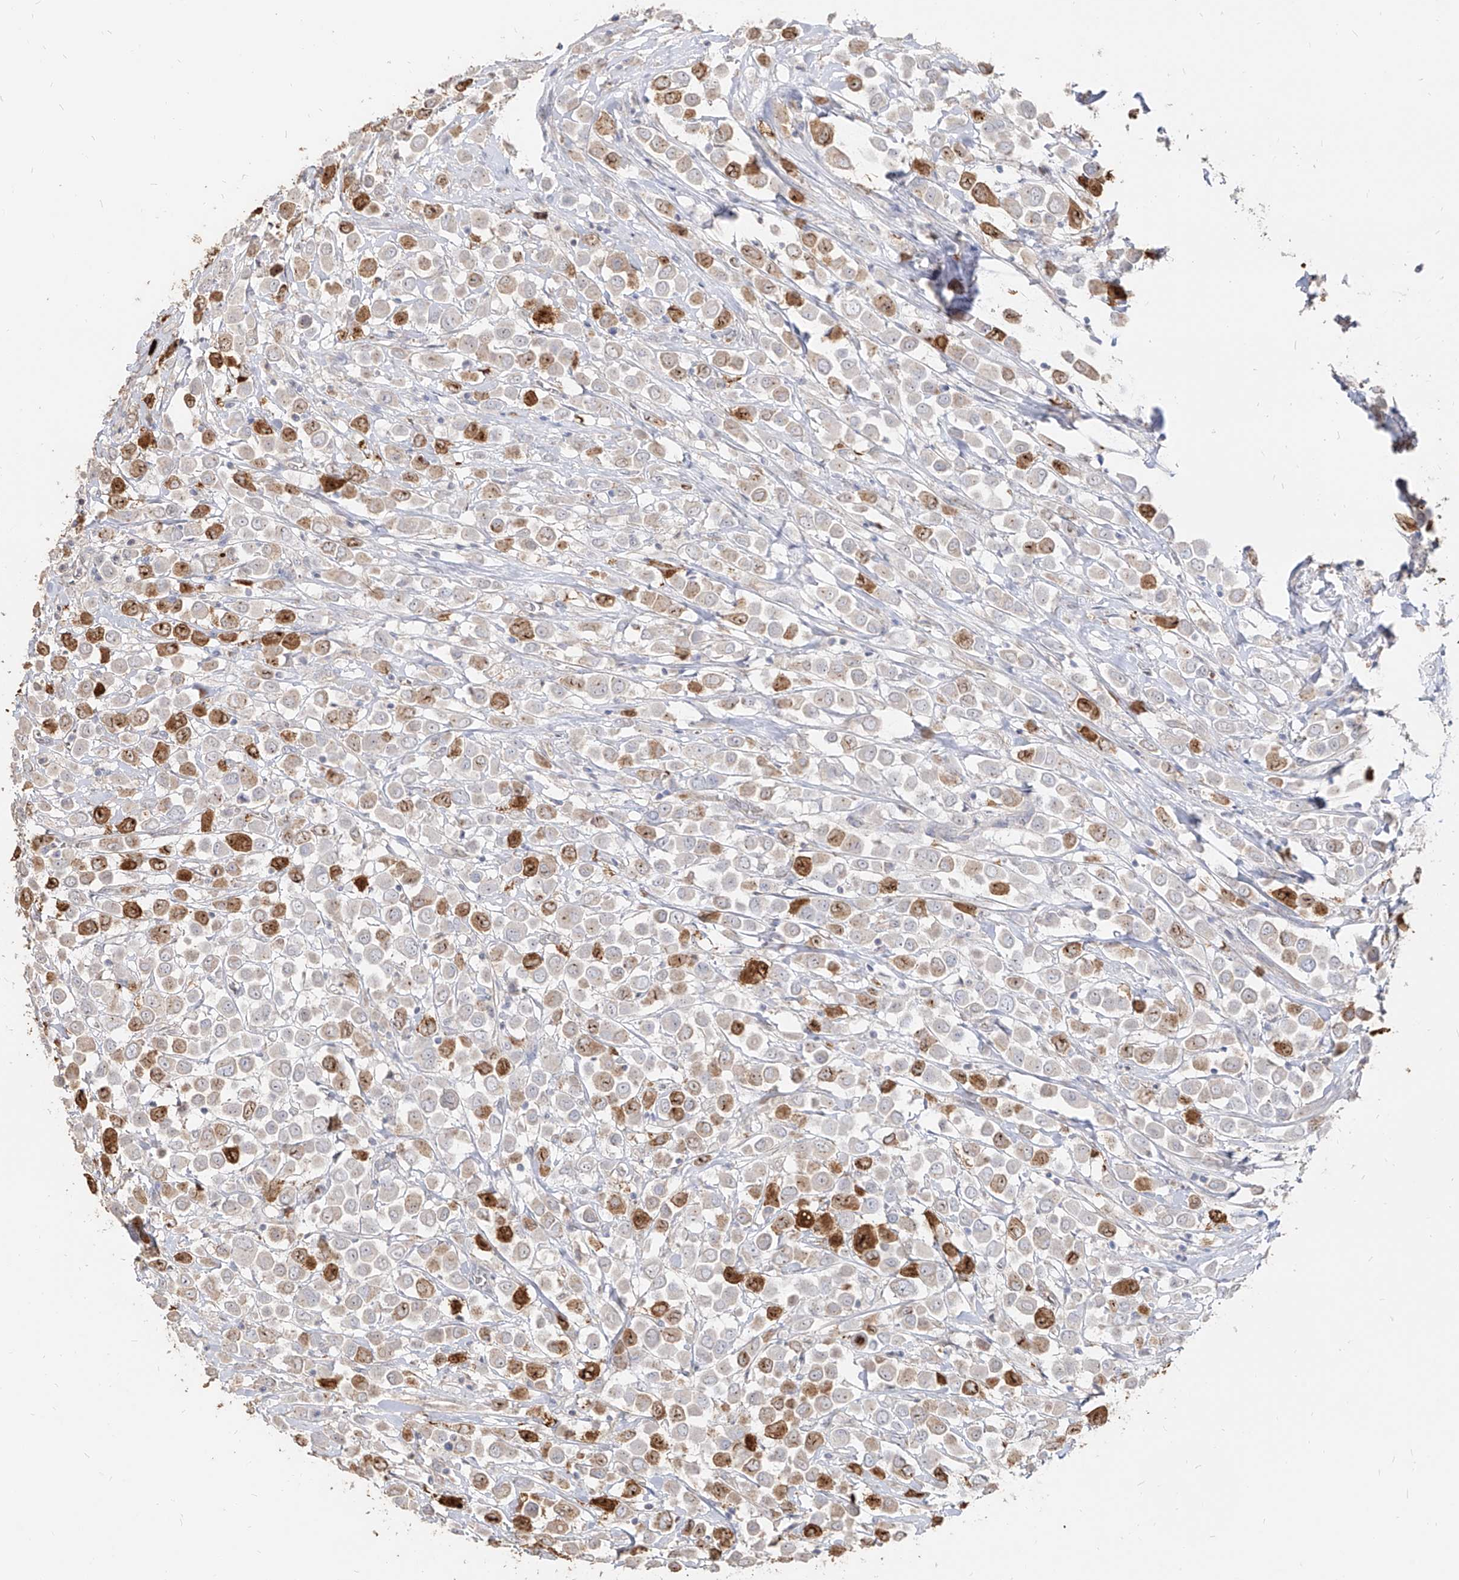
{"staining": {"intensity": "moderate", "quantity": "25%-75%", "location": "cytoplasmic/membranous,nuclear"}, "tissue": "breast cancer", "cell_type": "Tumor cells", "image_type": "cancer", "snomed": [{"axis": "morphology", "description": "Duct carcinoma"}, {"axis": "topography", "description": "Breast"}], "caption": "An IHC histopathology image of neoplastic tissue is shown. Protein staining in brown shows moderate cytoplasmic/membranous and nuclear positivity in breast cancer (intraductal carcinoma) within tumor cells.", "gene": "ZNF227", "patient": {"sex": "female", "age": 61}}